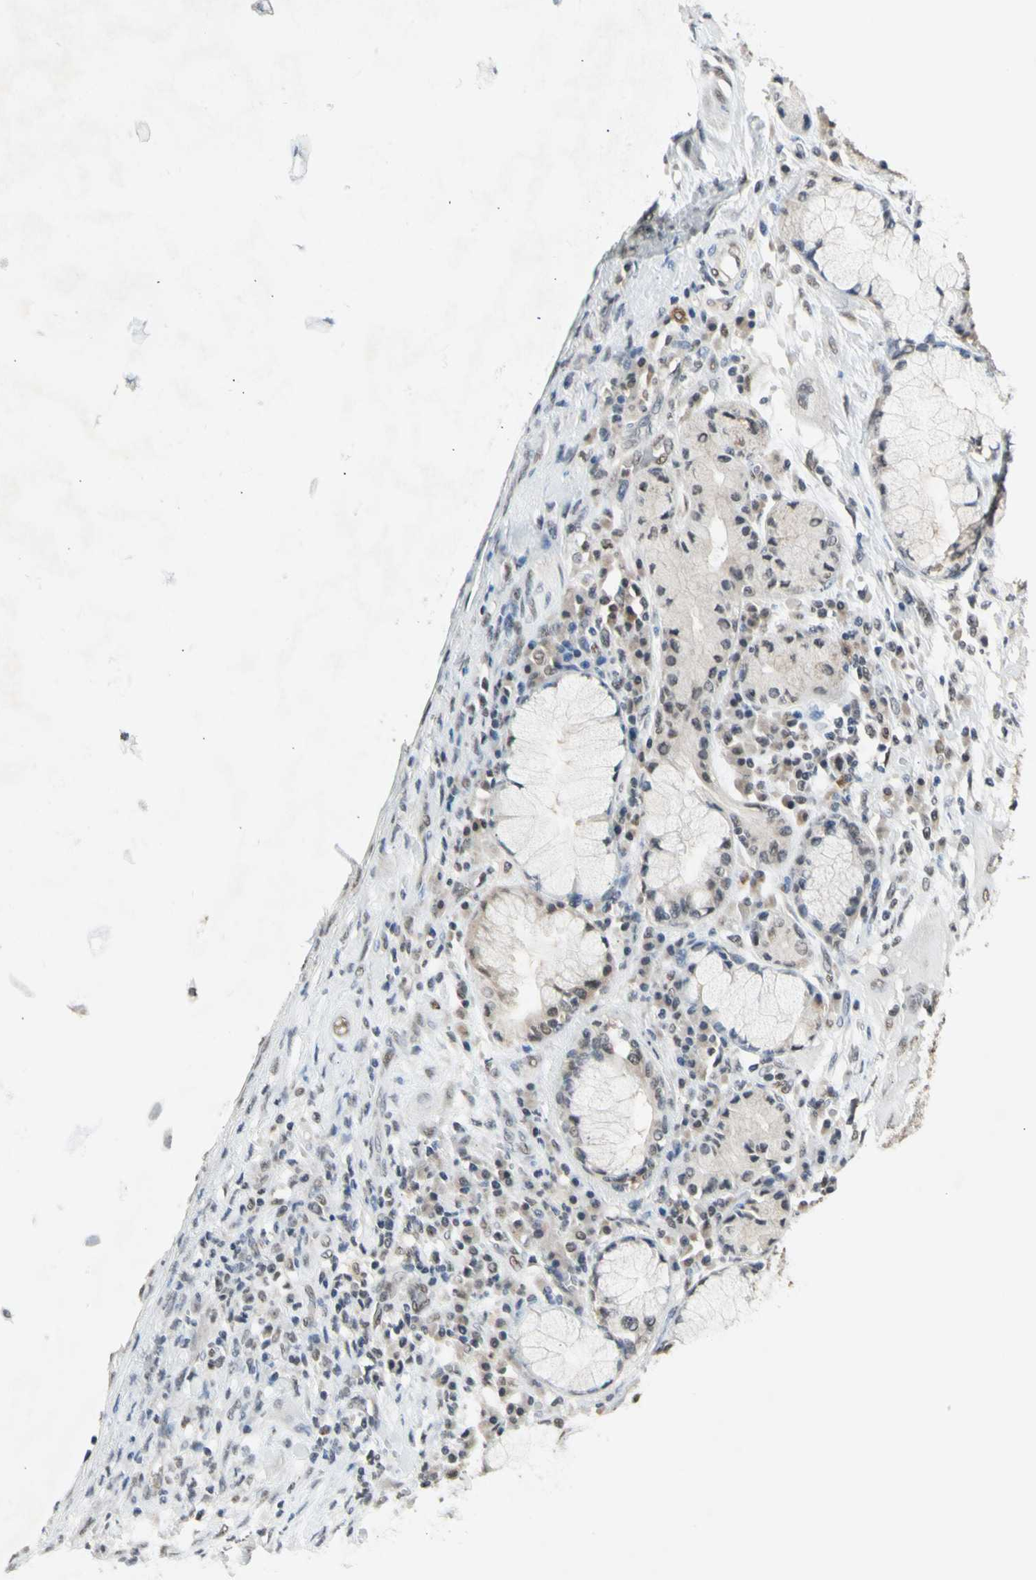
{"staining": {"intensity": "weak", "quantity": ">75%", "location": "nuclear"}, "tissue": "lung cancer", "cell_type": "Tumor cells", "image_type": "cancer", "snomed": [{"axis": "morphology", "description": "Squamous cell carcinoma, NOS"}, {"axis": "topography", "description": "Lung"}], "caption": "Tumor cells display low levels of weak nuclear expression in approximately >75% of cells in lung squamous cell carcinoma.", "gene": "SFPQ", "patient": {"sex": "female", "age": 47}}